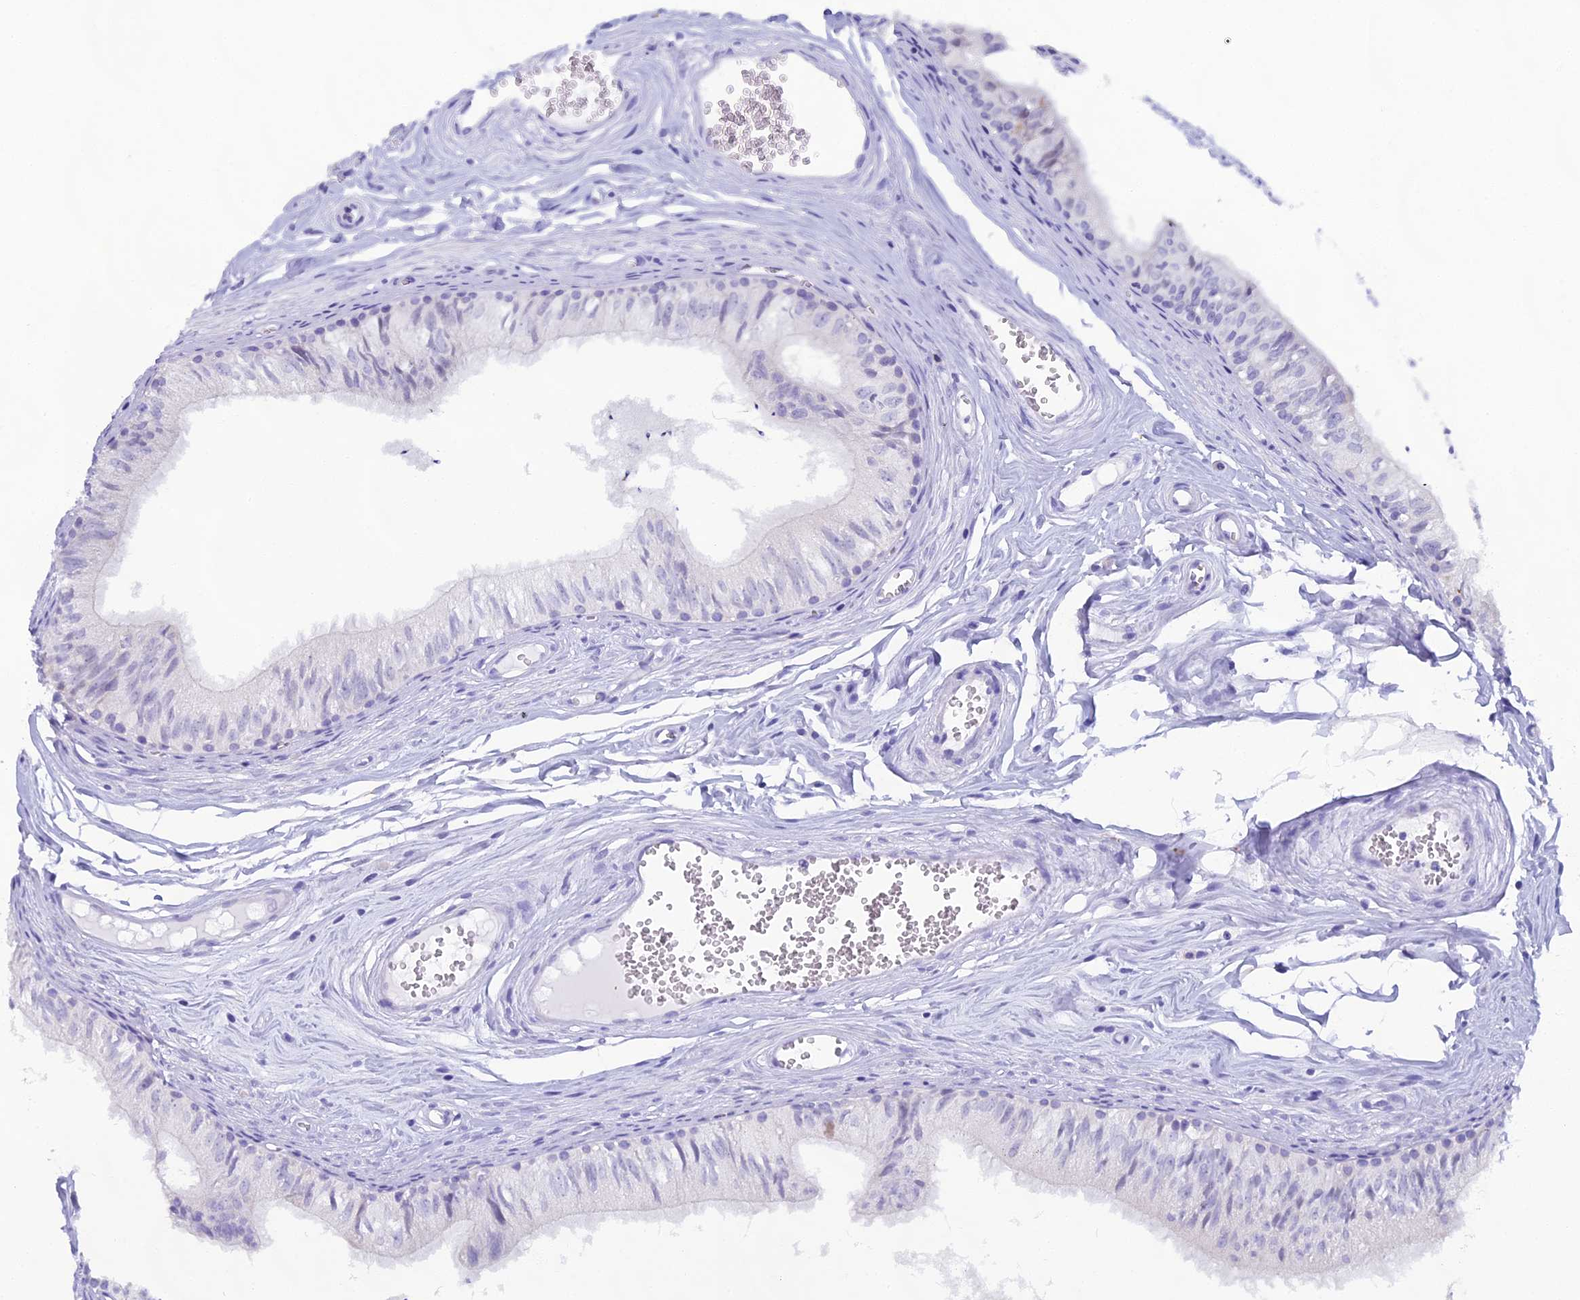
{"staining": {"intensity": "negative", "quantity": "none", "location": "none"}, "tissue": "epididymis", "cell_type": "Glandular cells", "image_type": "normal", "snomed": [{"axis": "morphology", "description": "Normal tissue, NOS"}, {"axis": "topography", "description": "Epididymis"}], "caption": "Glandular cells show no significant protein staining in unremarkable epididymis. (DAB (3,3'-diaminobenzidine) IHC with hematoxylin counter stain).", "gene": "CGB1", "patient": {"sex": "male", "age": 36}}